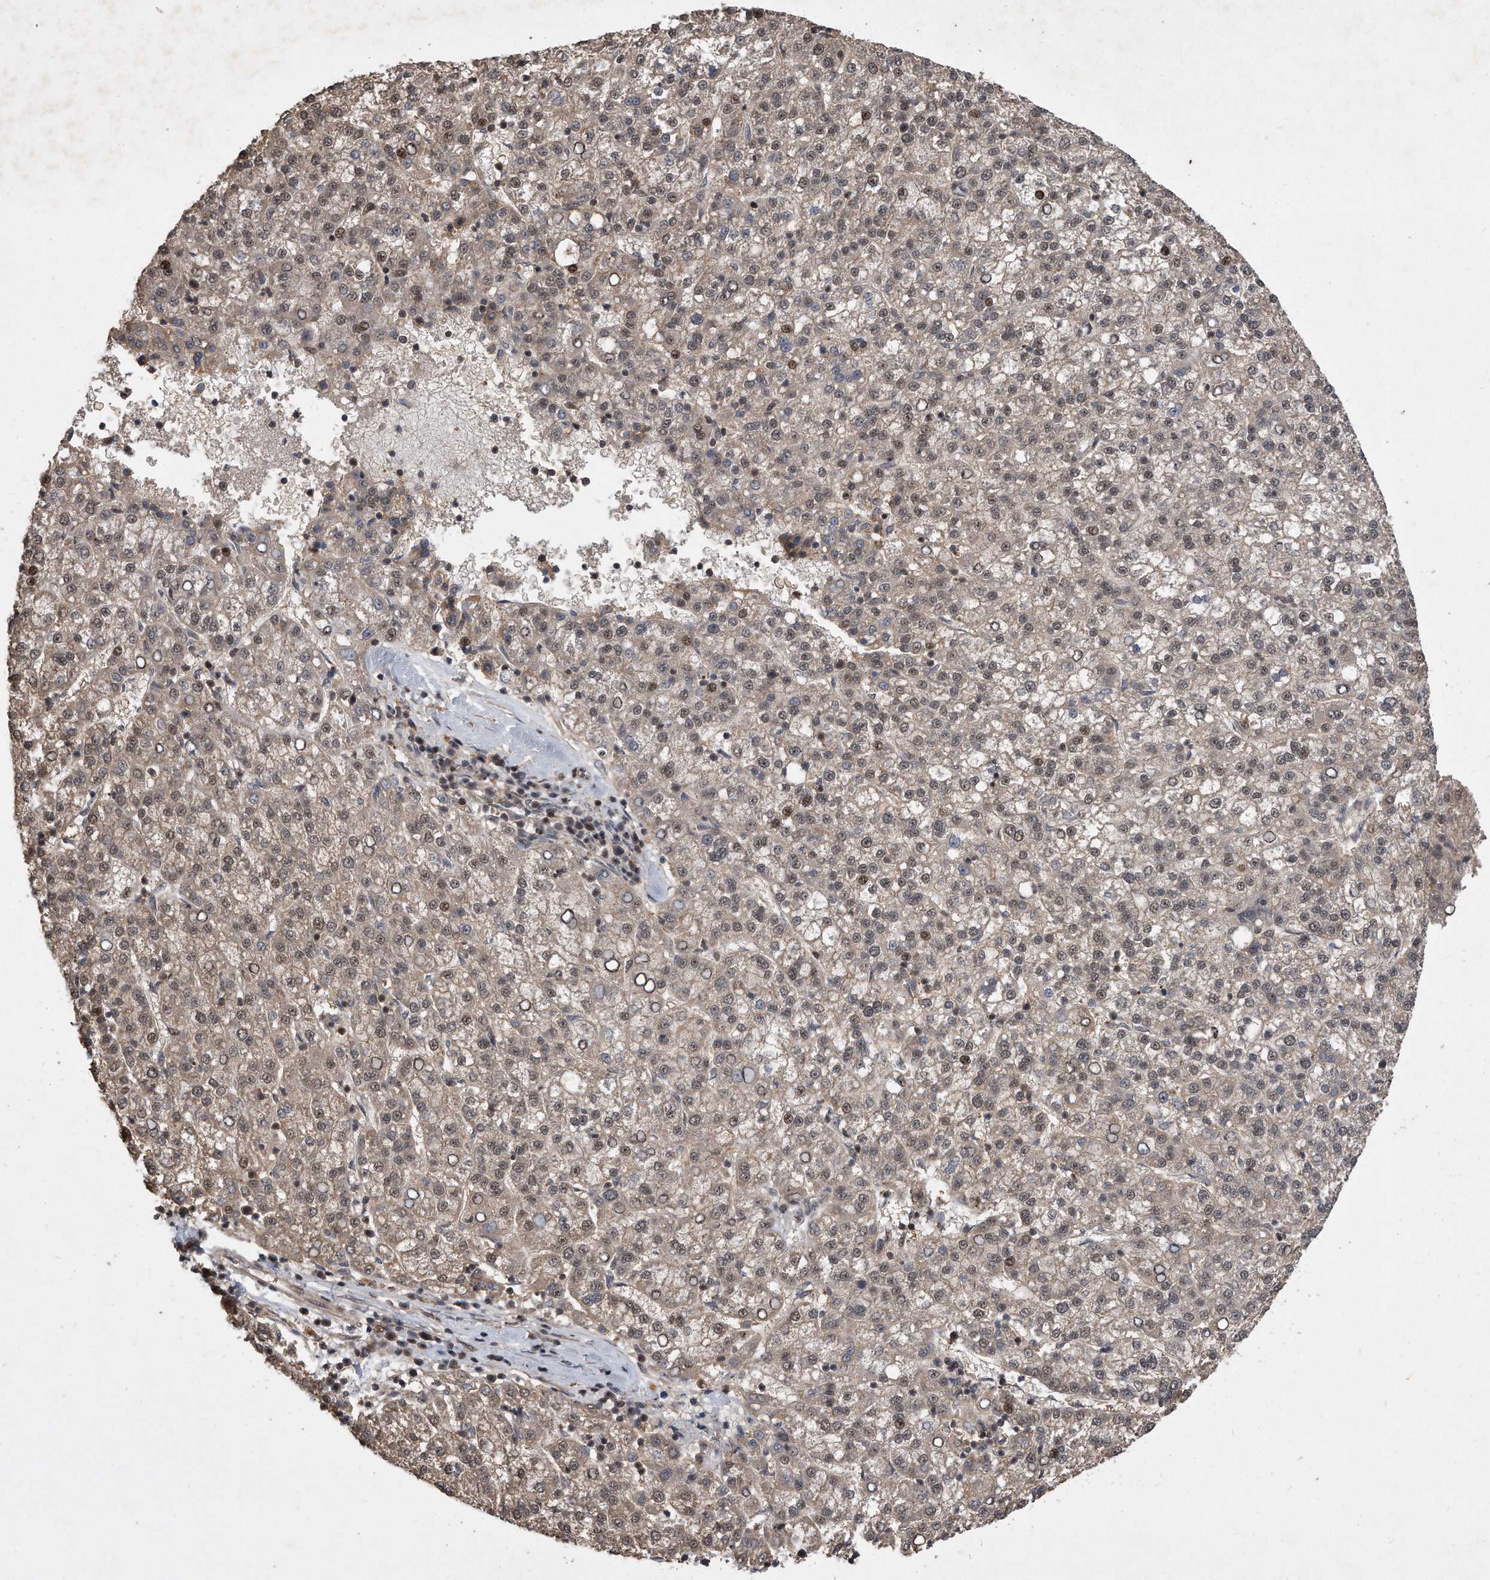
{"staining": {"intensity": "weak", "quantity": "25%-75%", "location": "cytoplasmic/membranous,nuclear"}, "tissue": "liver cancer", "cell_type": "Tumor cells", "image_type": "cancer", "snomed": [{"axis": "morphology", "description": "Carcinoma, Hepatocellular, NOS"}, {"axis": "topography", "description": "Liver"}], "caption": "Tumor cells reveal low levels of weak cytoplasmic/membranous and nuclear positivity in approximately 25%-75% of cells in human liver cancer (hepatocellular carcinoma). The staining was performed using DAB, with brown indicating positive protein expression. Nuclei are stained blue with hematoxylin.", "gene": "PGBD2", "patient": {"sex": "female", "age": 58}}